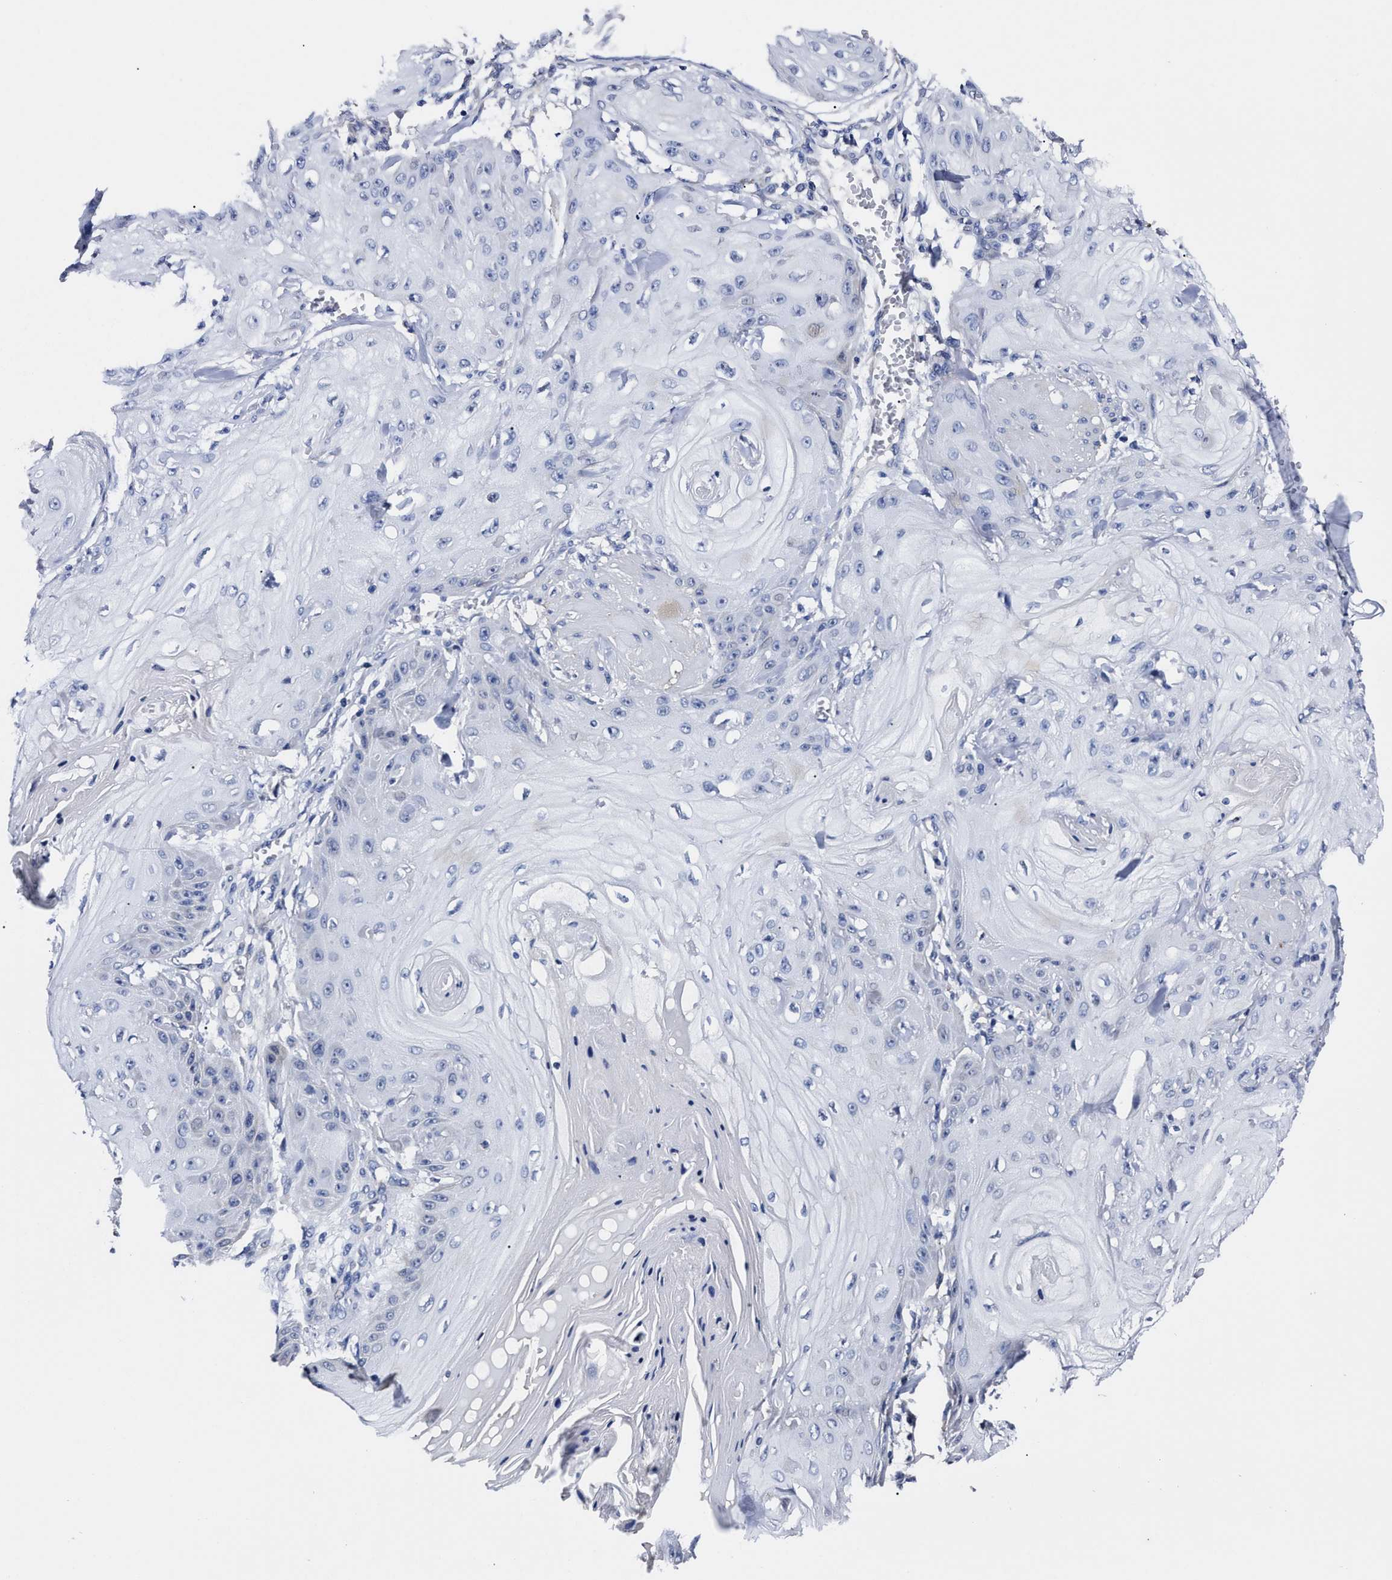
{"staining": {"intensity": "negative", "quantity": "none", "location": "none"}, "tissue": "skin cancer", "cell_type": "Tumor cells", "image_type": "cancer", "snomed": [{"axis": "morphology", "description": "Squamous cell carcinoma, NOS"}, {"axis": "topography", "description": "Skin"}], "caption": "This is a photomicrograph of immunohistochemistry (IHC) staining of skin squamous cell carcinoma, which shows no staining in tumor cells.", "gene": "OLFML2A", "patient": {"sex": "male", "age": 74}}